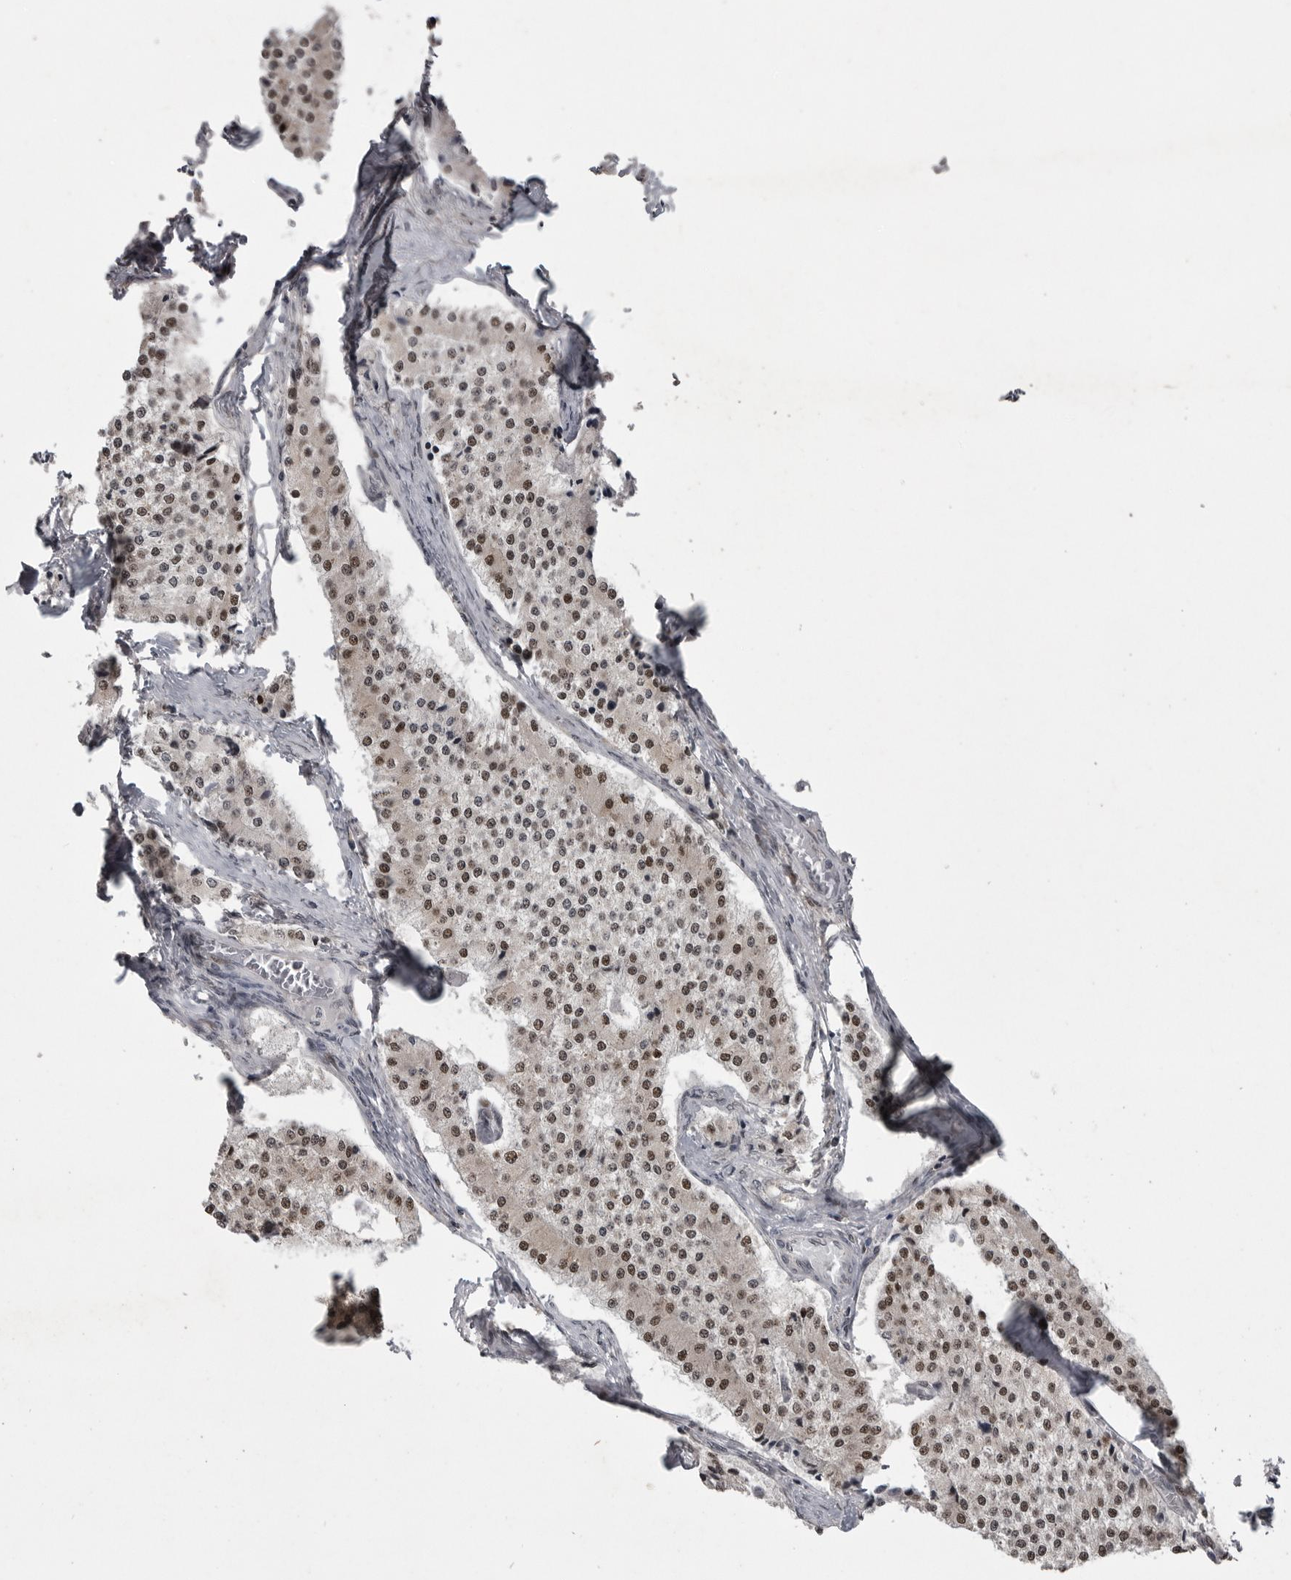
{"staining": {"intensity": "moderate", "quantity": ">75%", "location": "nuclear"}, "tissue": "carcinoid", "cell_type": "Tumor cells", "image_type": "cancer", "snomed": [{"axis": "morphology", "description": "Carcinoid, malignant, NOS"}, {"axis": "topography", "description": "Colon"}], "caption": "The micrograph reveals a brown stain indicating the presence of a protein in the nuclear of tumor cells in malignant carcinoid.", "gene": "C8orf58", "patient": {"sex": "female", "age": 52}}